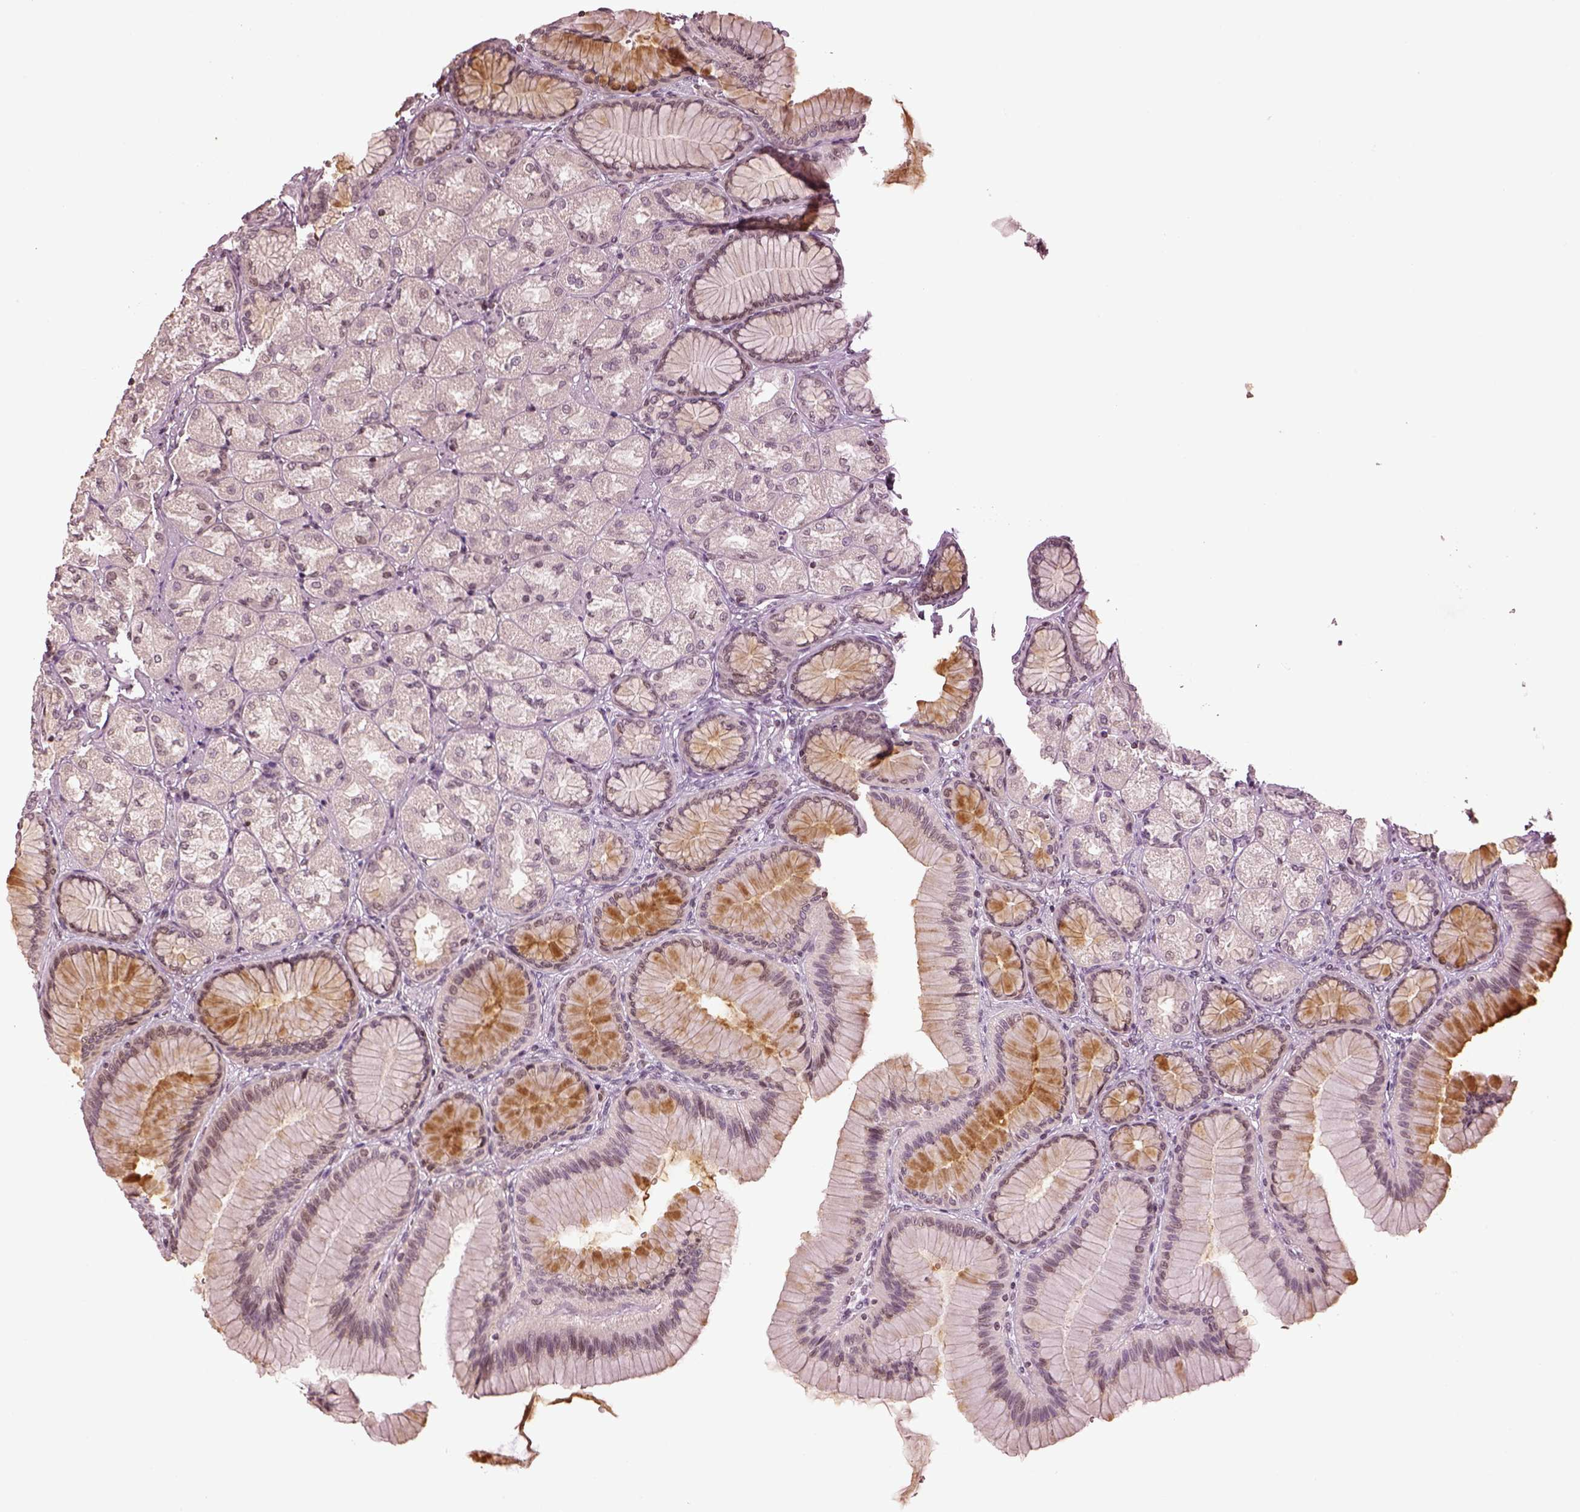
{"staining": {"intensity": "moderate", "quantity": "<25%", "location": "cytoplasmic/membranous"}, "tissue": "stomach", "cell_type": "Glandular cells", "image_type": "normal", "snomed": [{"axis": "morphology", "description": "Normal tissue, NOS"}, {"axis": "morphology", "description": "Adenocarcinoma, NOS"}, {"axis": "morphology", "description": "Adenocarcinoma, High grade"}, {"axis": "topography", "description": "Stomach, upper"}, {"axis": "topography", "description": "Stomach"}], "caption": "This is a micrograph of immunohistochemistry staining of benign stomach, which shows moderate expression in the cytoplasmic/membranous of glandular cells.", "gene": "GRM4", "patient": {"sex": "female", "age": 65}}